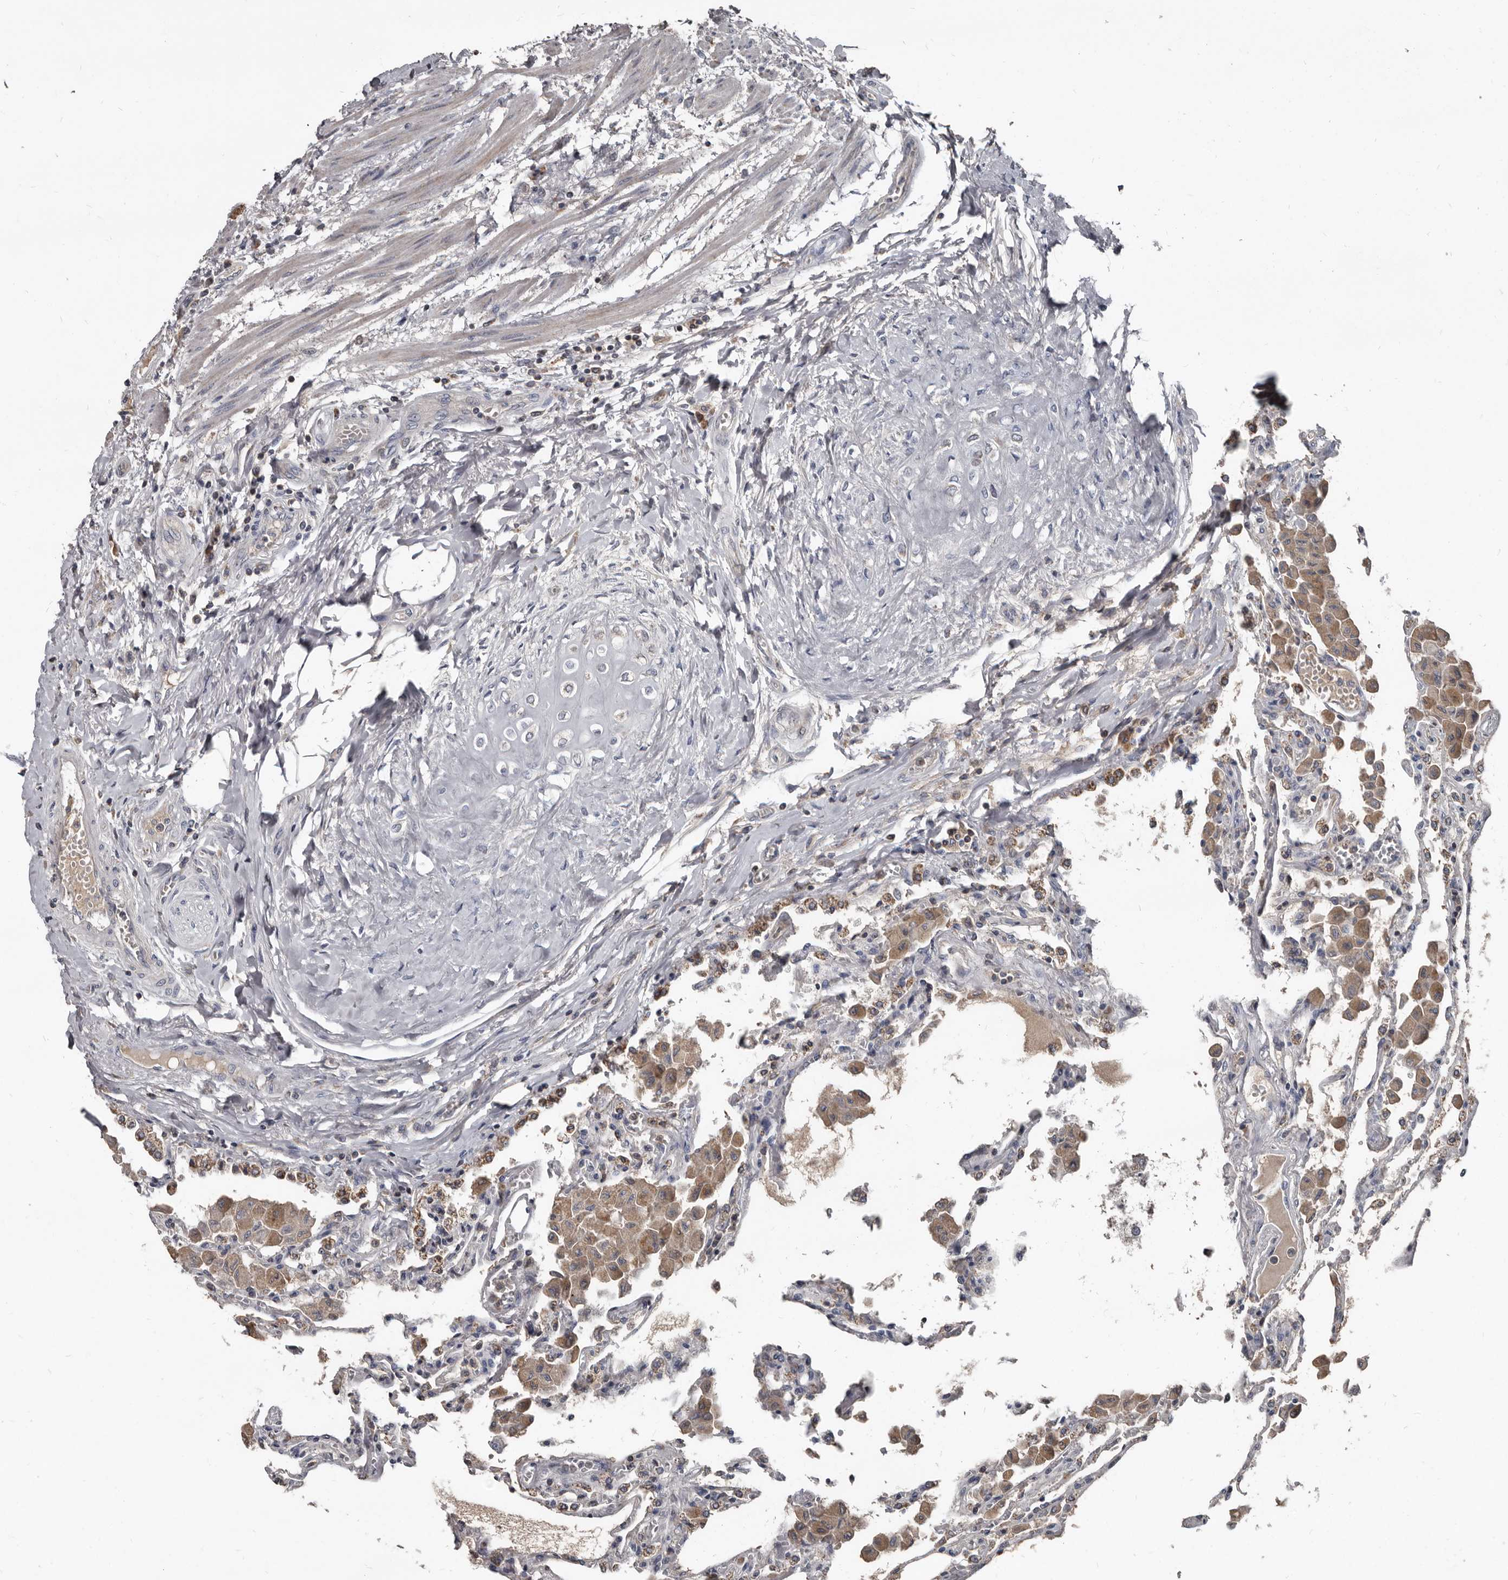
{"staining": {"intensity": "negative", "quantity": "none", "location": "none"}, "tissue": "lung", "cell_type": "Alveolar cells", "image_type": "normal", "snomed": [{"axis": "morphology", "description": "Normal tissue, NOS"}, {"axis": "topography", "description": "Bronchus"}, {"axis": "topography", "description": "Lung"}], "caption": "IHC photomicrograph of normal lung: lung stained with DAB reveals no significant protein positivity in alveolar cells.", "gene": "GREB1", "patient": {"sex": "female", "age": 49}}